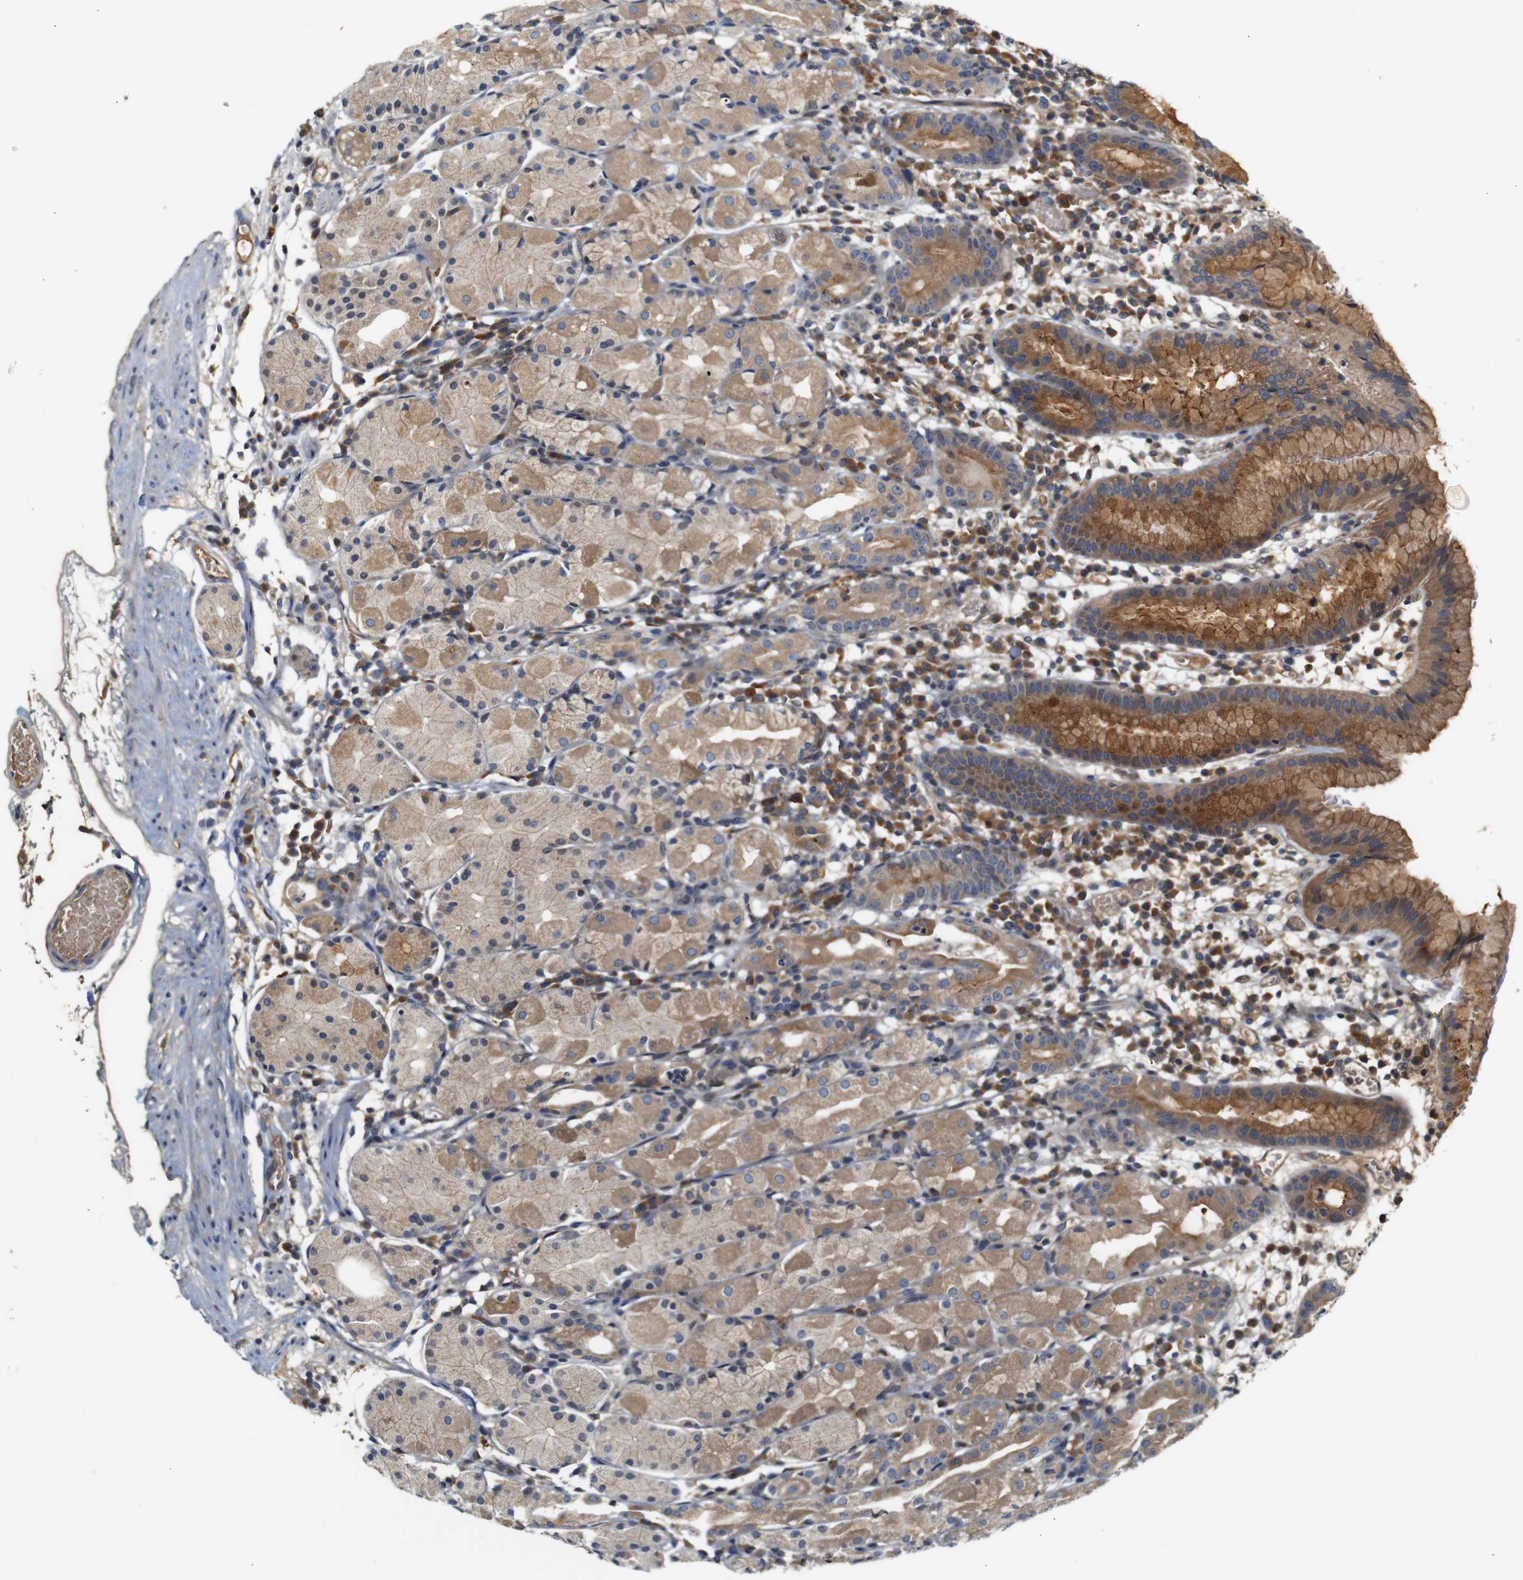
{"staining": {"intensity": "moderate", "quantity": ">75%", "location": "cytoplasmic/membranous"}, "tissue": "stomach", "cell_type": "Glandular cells", "image_type": "normal", "snomed": [{"axis": "morphology", "description": "Normal tissue, NOS"}, {"axis": "topography", "description": "Stomach"}, {"axis": "topography", "description": "Stomach, lower"}], "caption": "Benign stomach displays moderate cytoplasmic/membranous positivity in approximately >75% of glandular cells, visualized by immunohistochemistry. The staining is performed using DAB brown chromogen to label protein expression. The nuclei are counter-stained blue using hematoxylin.", "gene": "PTPN1", "patient": {"sex": "female", "age": 75}}